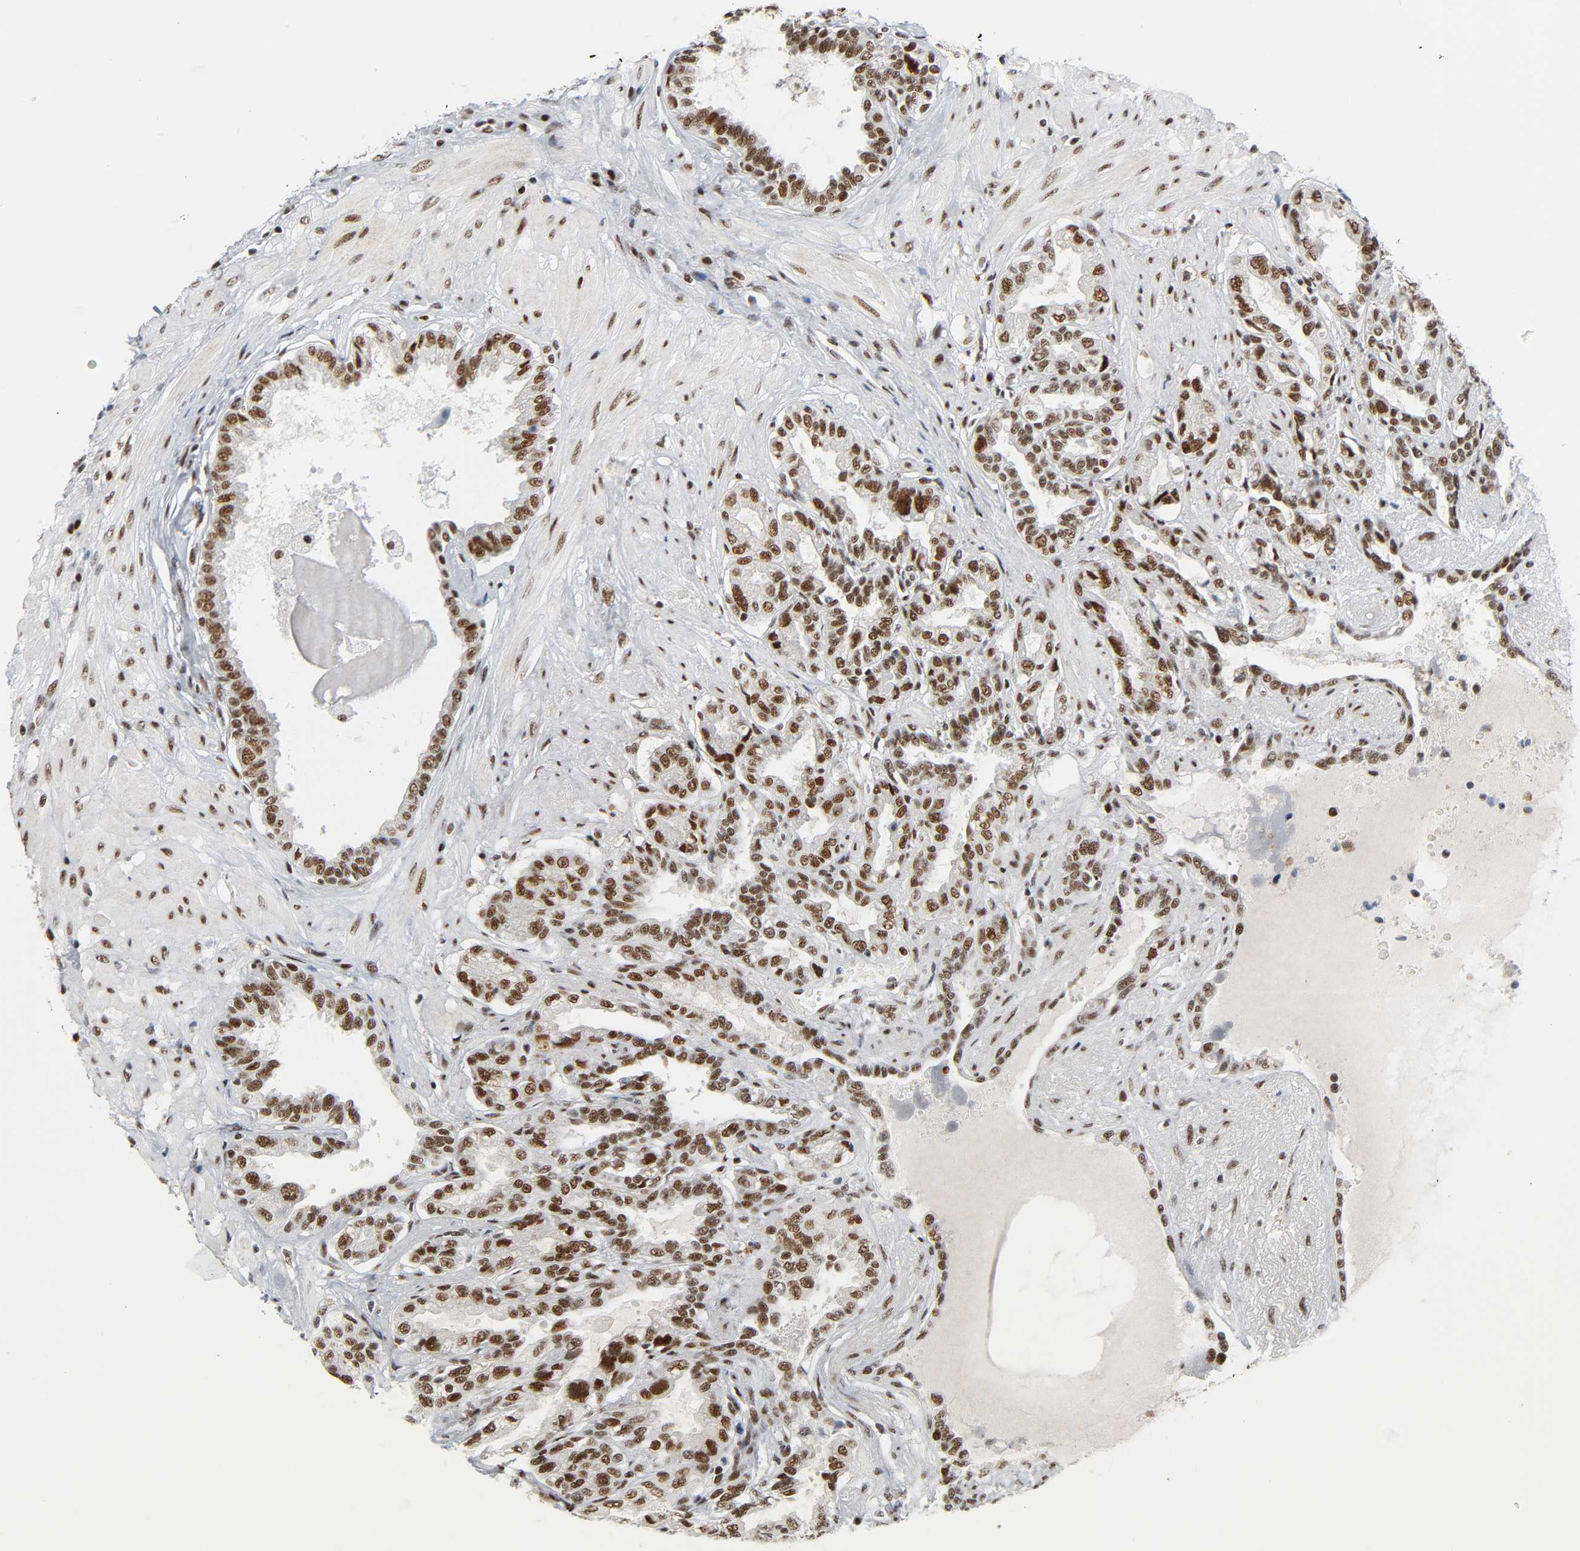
{"staining": {"intensity": "strong", "quantity": ">75%", "location": "nuclear"}, "tissue": "seminal vesicle", "cell_type": "Glandular cells", "image_type": "normal", "snomed": [{"axis": "morphology", "description": "Normal tissue, NOS"}, {"axis": "topography", "description": "Seminal veicle"}], "caption": "Immunohistochemical staining of normal human seminal vesicle displays high levels of strong nuclear staining in approximately >75% of glandular cells. The staining was performed using DAB to visualize the protein expression in brown, while the nuclei were stained in blue with hematoxylin (Magnification: 20x).", "gene": "CDK9", "patient": {"sex": "male", "age": 61}}